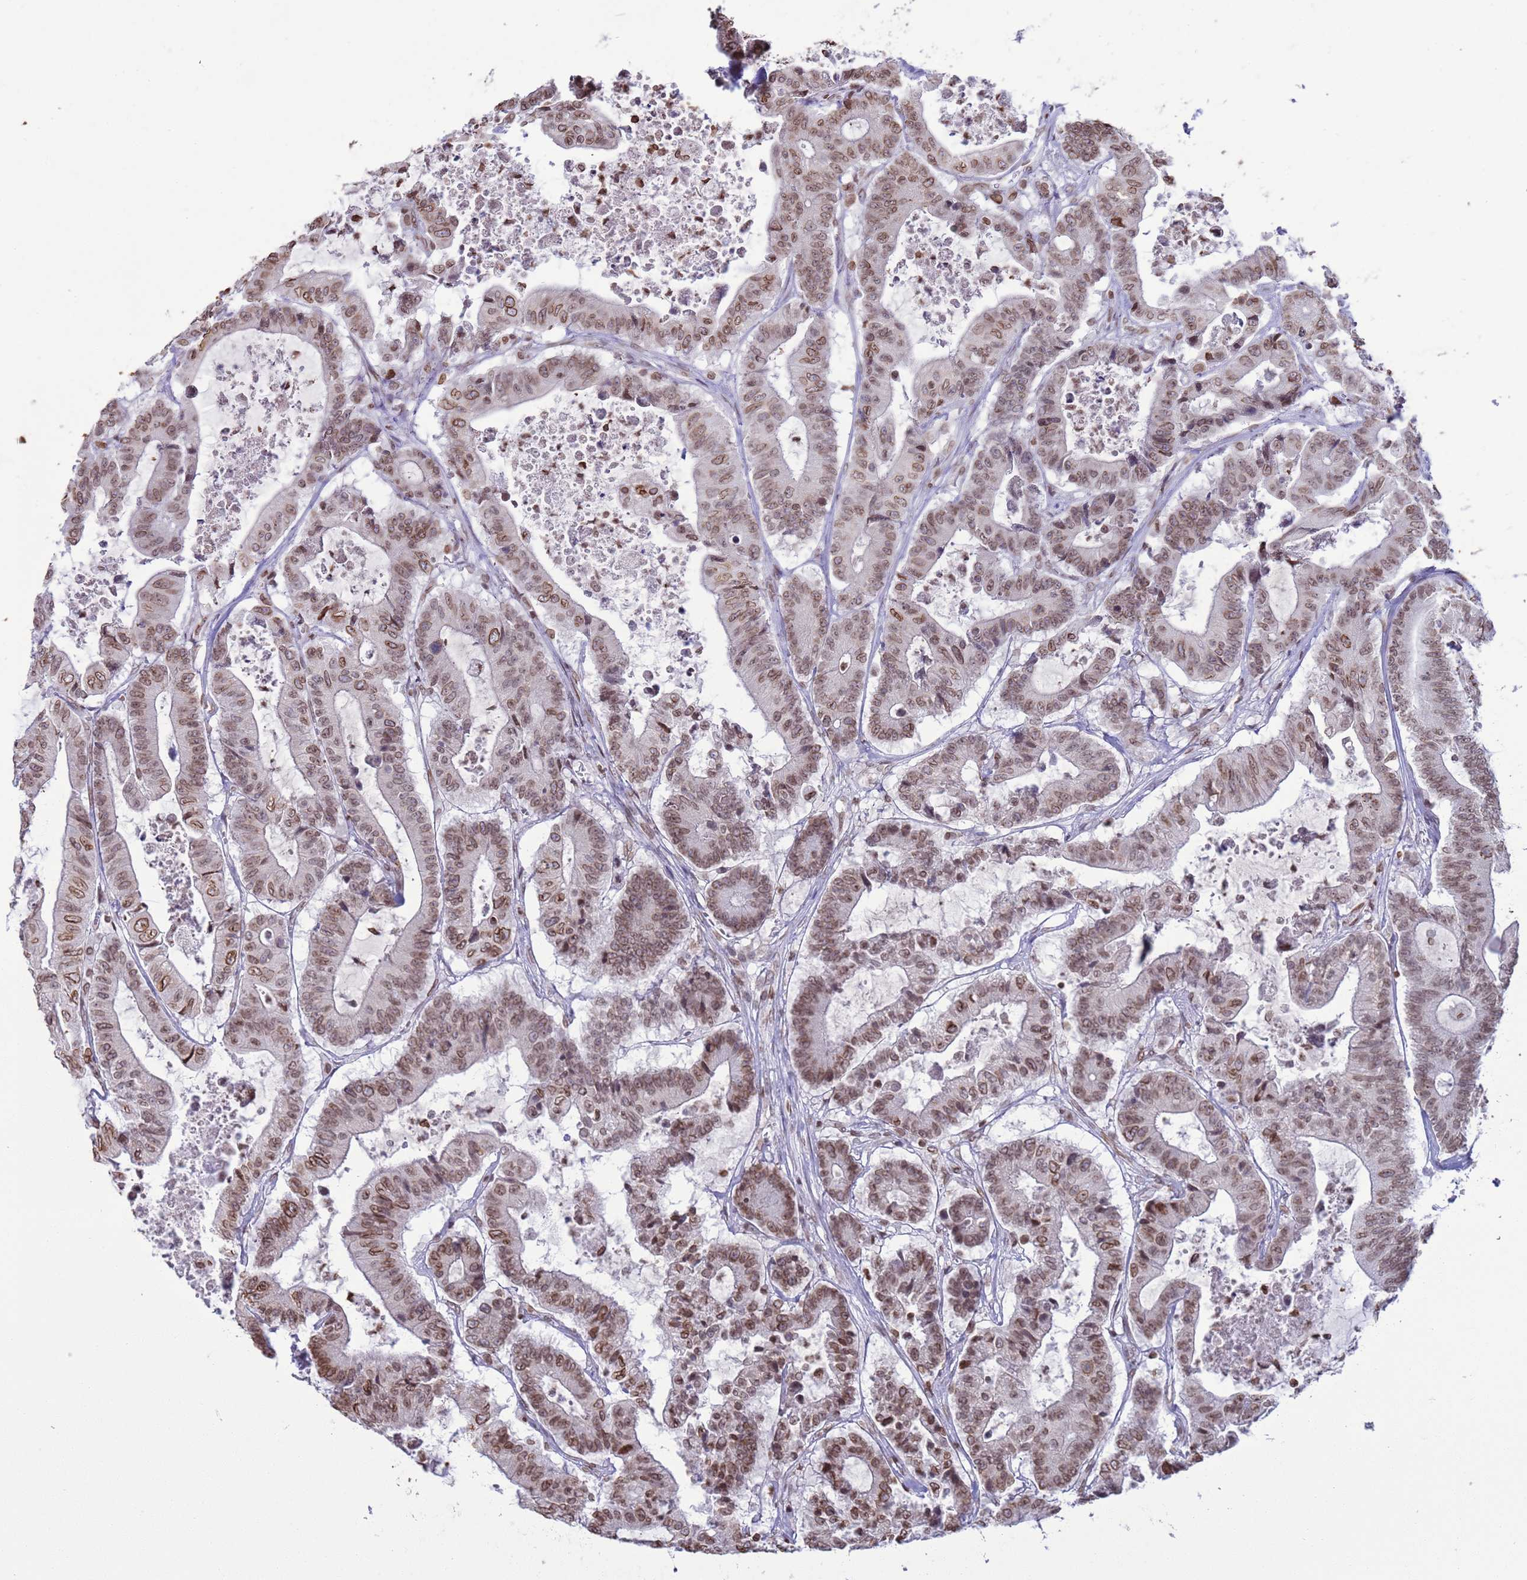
{"staining": {"intensity": "moderate", "quantity": "25%-75%", "location": "cytoplasmic/membranous,nuclear"}, "tissue": "colorectal cancer", "cell_type": "Tumor cells", "image_type": "cancer", "snomed": [{"axis": "morphology", "description": "Adenocarcinoma, NOS"}, {"axis": "topography", "description": "Colon"}], "caption": "Colorectal cancer (adenocarcinoma) was stained to show a protein in brown. There is medium levels of moderate cytoplasmic/membranous and nuclear staining in about 25%-75% of tumor cells. Nuclei are stained in blue.", "gene": "DHX37", "patient": {"sex": "female", "age": 84}}